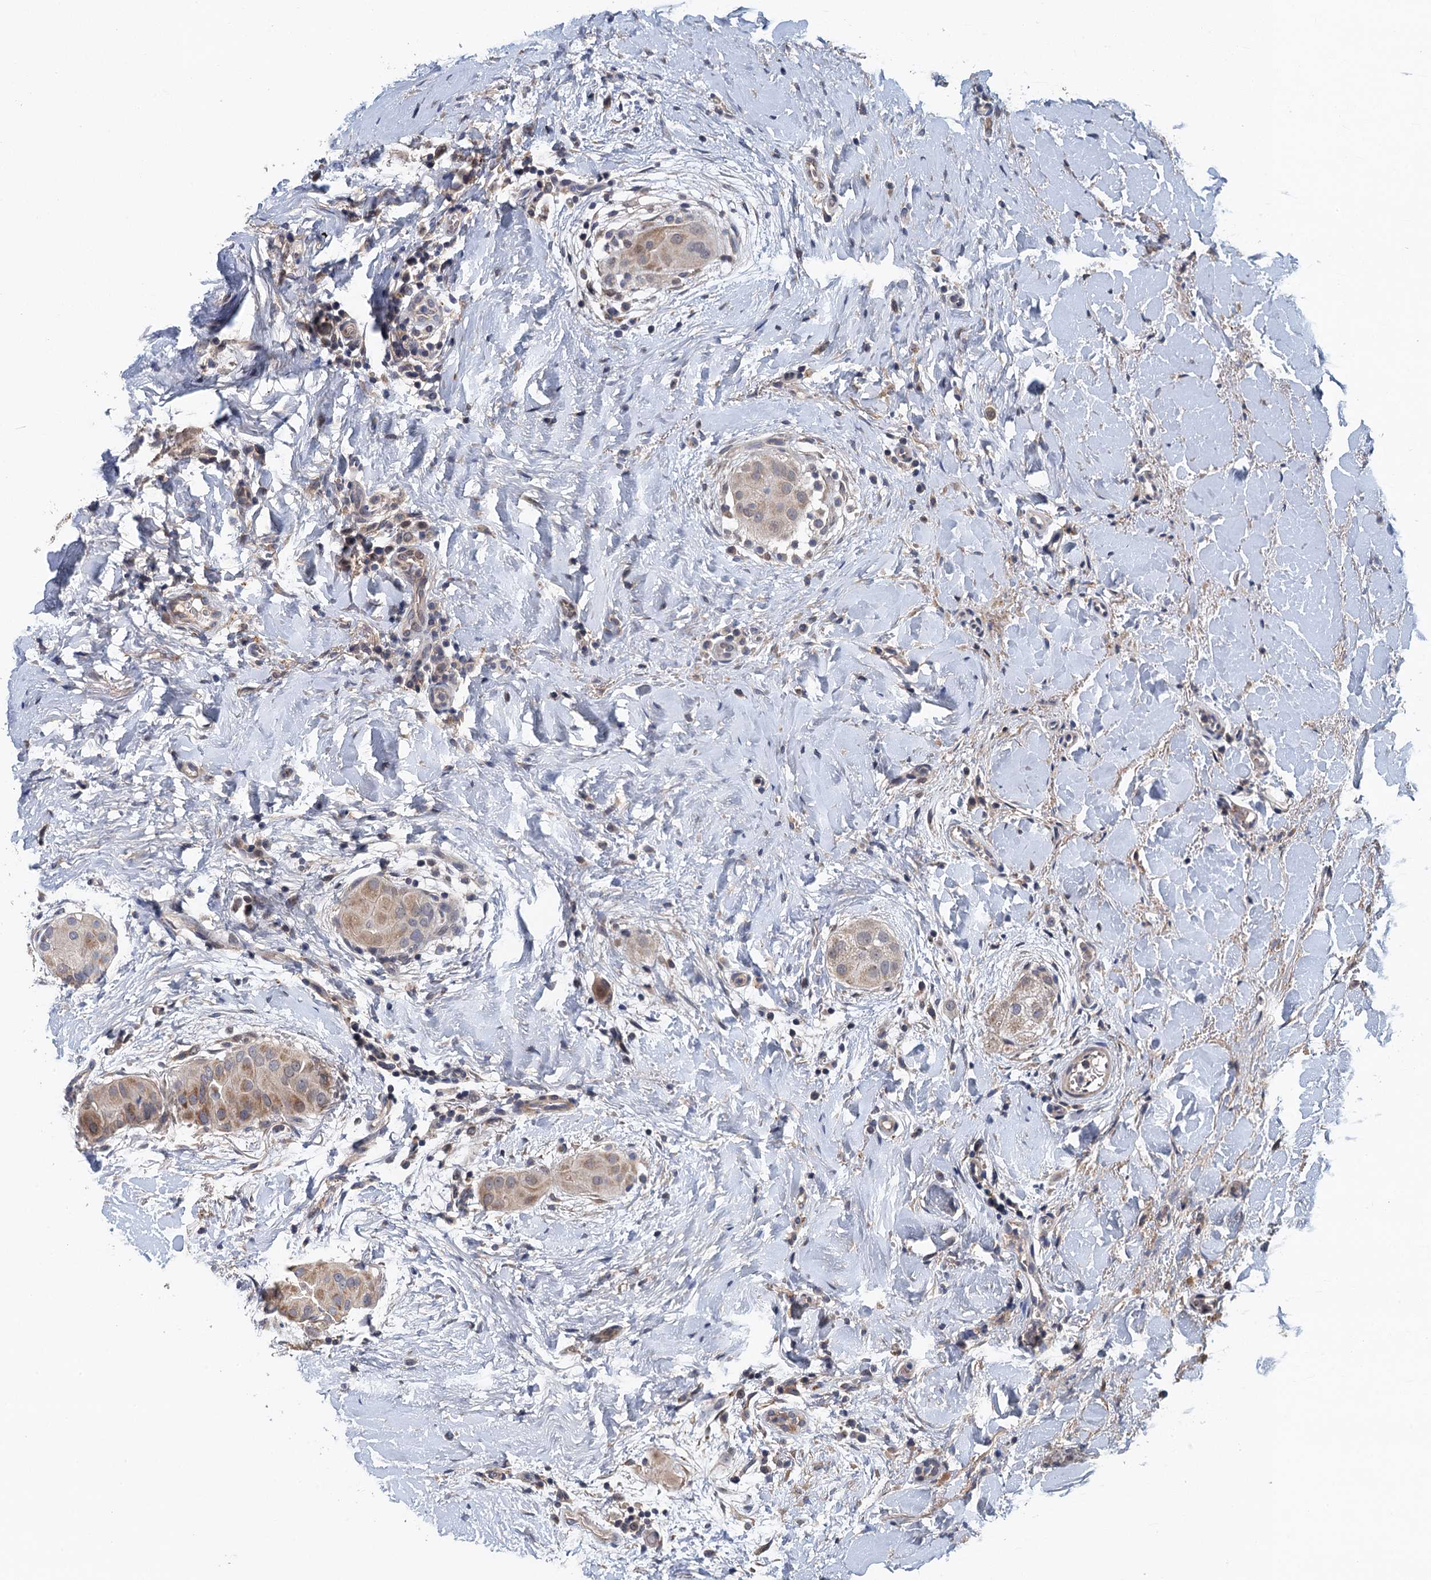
{"staining": {"intensity": "weak", "quantity": "25%-75%", "location": "cytoplasmic/membranous"}, "tissue": "thyroid cancer", "cell_type": "Tumor cells", "image_type": "cancer", "snomed": [{"axis": "morphology", "description": "Papillary adenocarcinoma, NOS"}, {"axis": "topography", "description": "Thyroid gland"}], "caption": "Immunohistochemical staining of thyroid cancer (papillary adenocarcinoma) displays weak cytoplasmic/membranous protein expression in about 25%-75% of tumor cells.", "gene": "MDM1", "patient": {"sex": "male", "age": 33}}